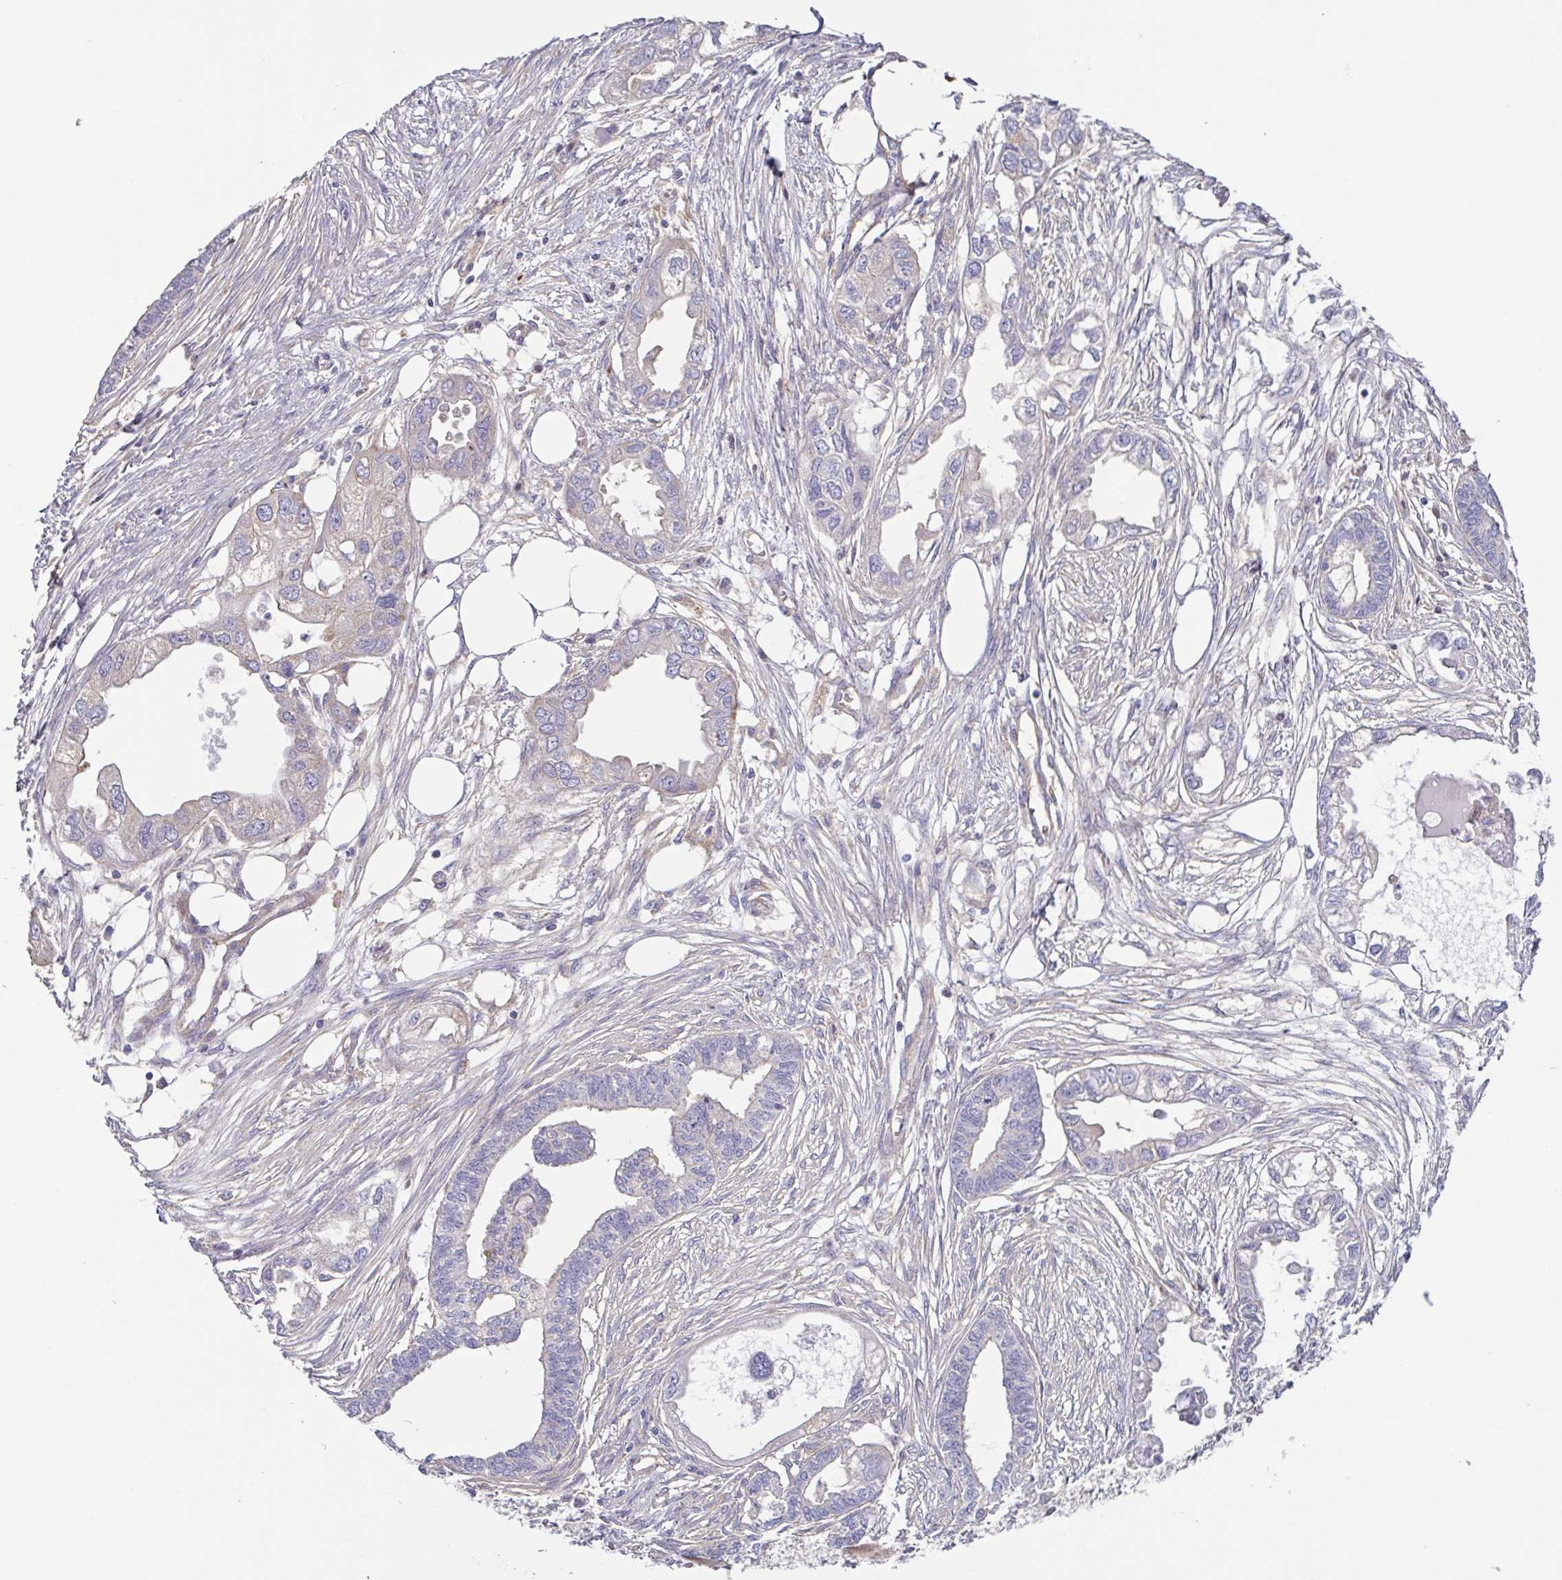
{"staining": {"intensity": "negative", "quantity": "none", "location": "none"}, "tissue": "endometrial cancer", "cell_type": "Tumor cells", "image_type": "cancer", "snomed": [{"axis": "morphology", "description": "Adenocarcinoma, NOS"}, {"axis": "morphology", "description": "Adenocarcinoma, metastatic, NOS"}, {"axis": "topography", "description": "Adipose tissue"}, {"axis": "topography", "description": "Endometrium"}], "caption": "This is an immunohistochemistry (IHC) micrograph of human endometrial adenocarcinoma. There is no expression in tumor cells.", "gene": "UBE2Q1", "patient": {"sex": "female", "age": 67}}